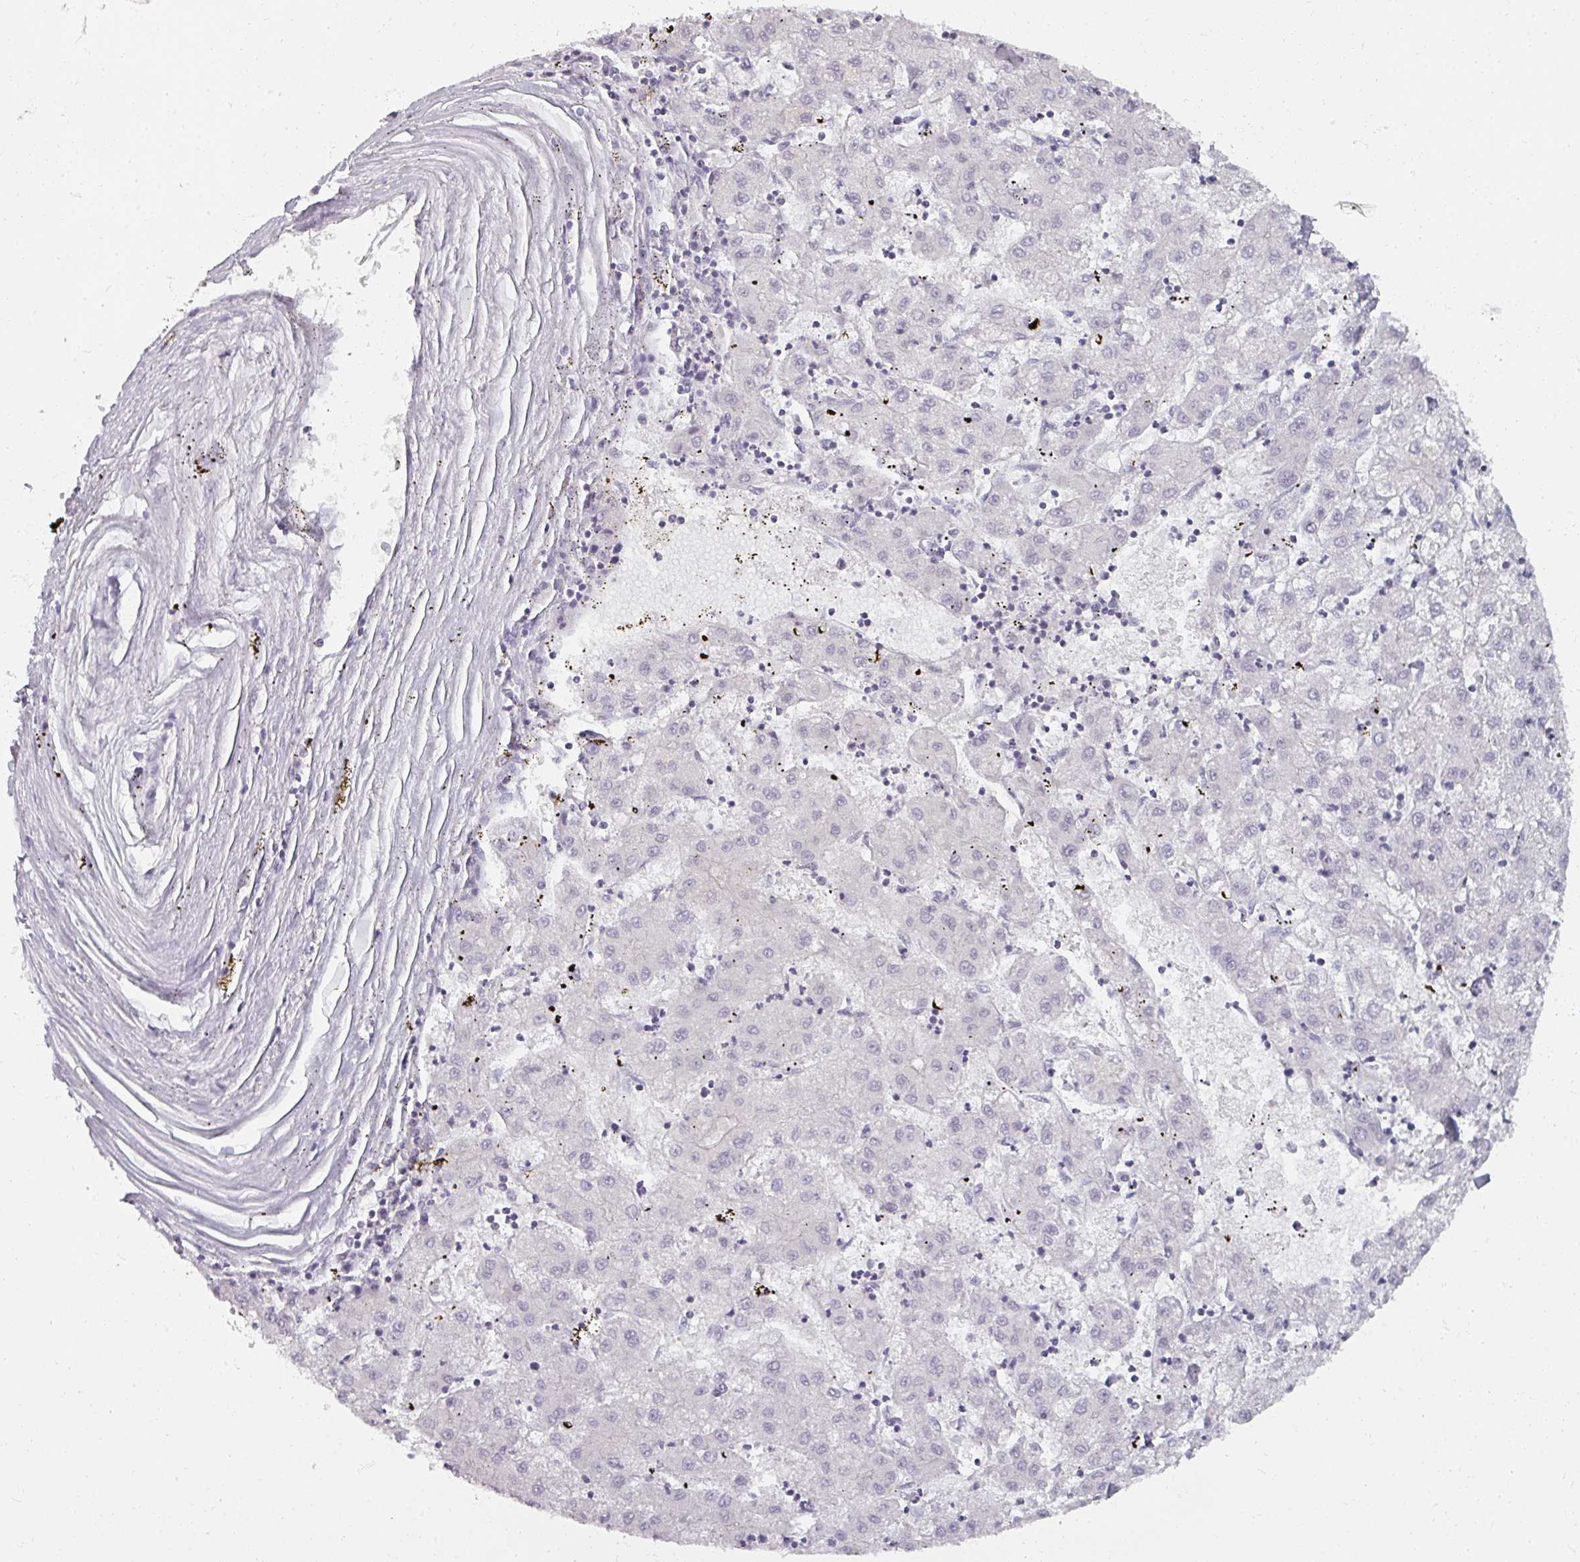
{"staining": {"intensity": "negative", "quantity": "none", "location": "none"}, "tissue": "liver cancer", "cell_type": "Tumor cells", "image_type": "cancer", "snomed": [{"axis": "morphology", "description": "Carcinoma, Hepatocellular, NOS"}, {"axis": "topography", "description": "Liver"}], "caption": "DAB immunohistochemical staining of liver cancer (hepatocellular carcinoma) shows no significant staining in tumor cells.", "gene": "REG3G", "patient": {"sex": "male", "age": 72}}